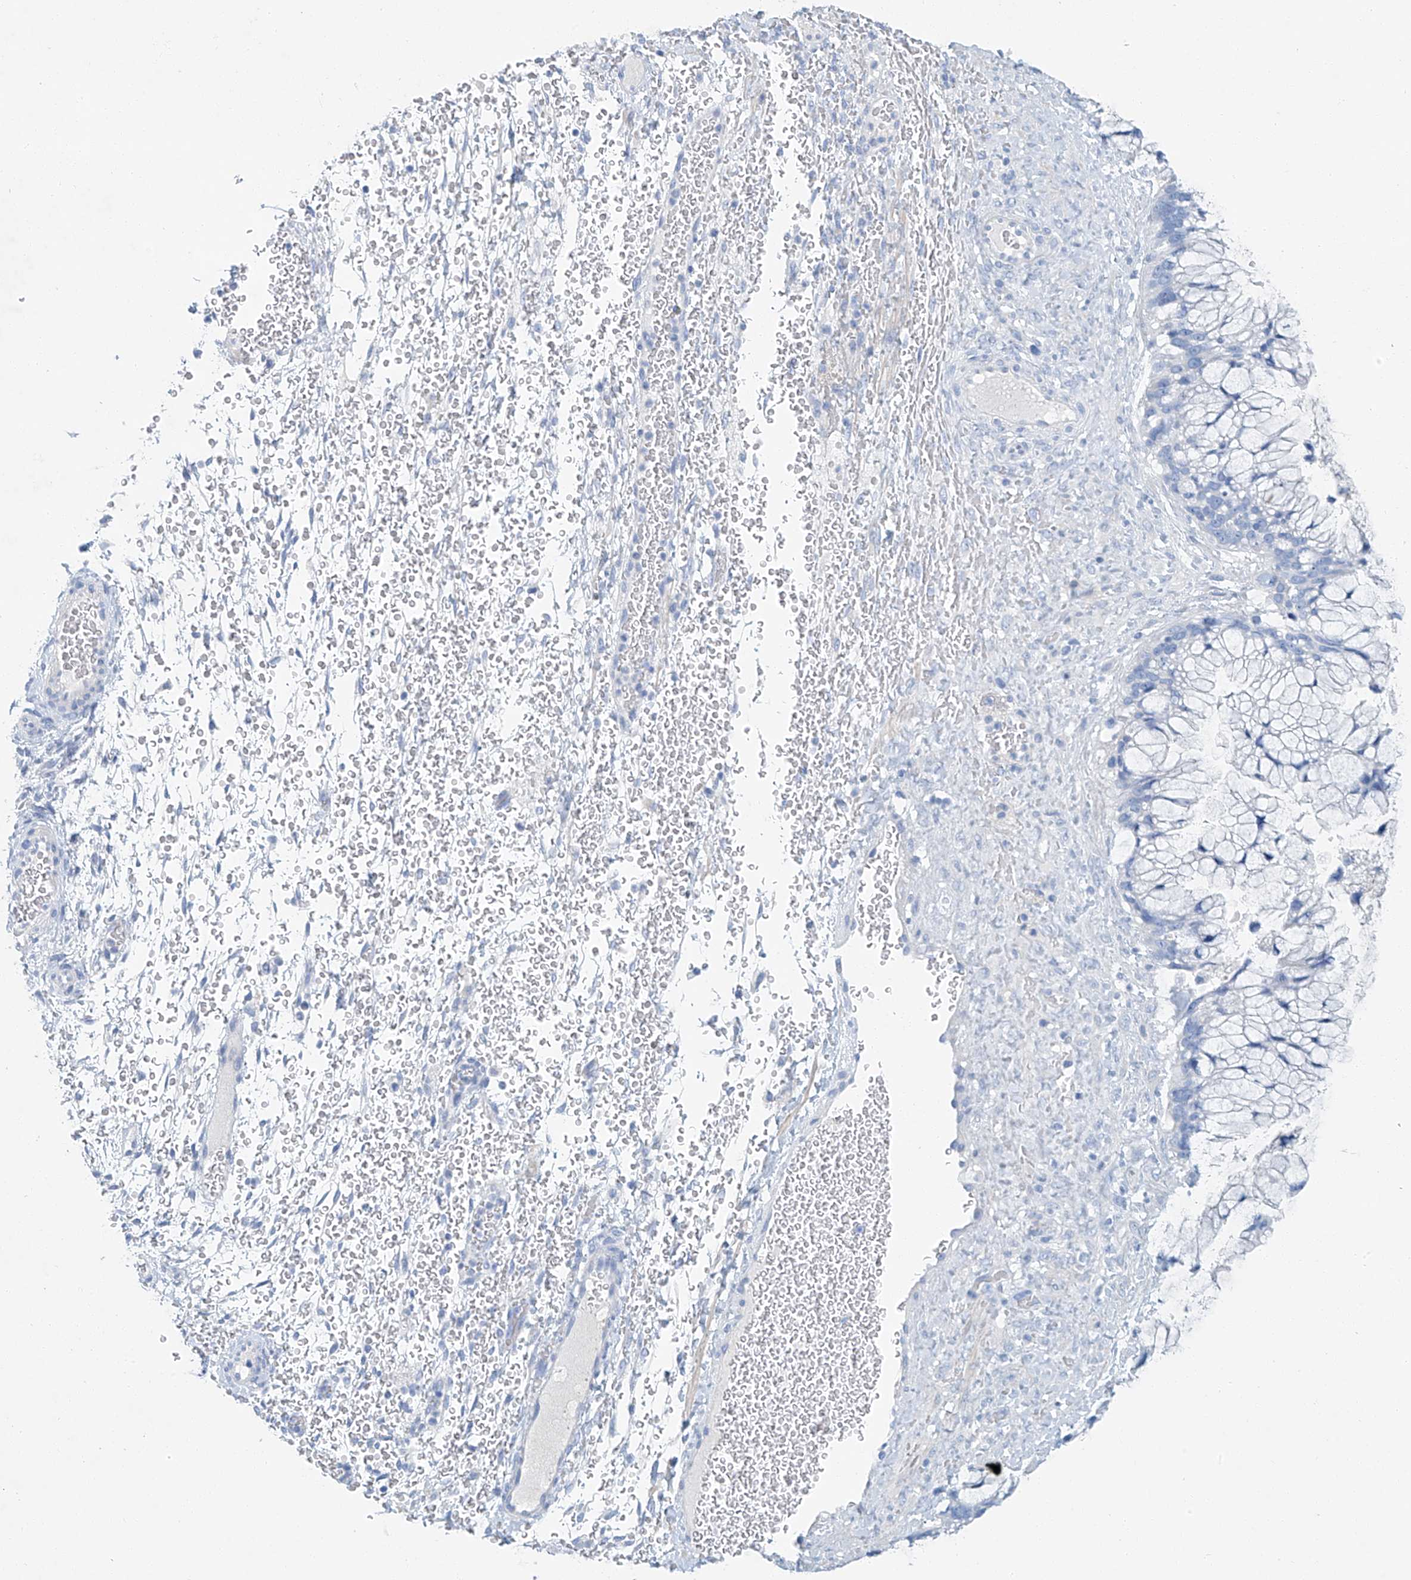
{"staining": {"intensity": "negative", "quantity": "none", "location": "none"}, "tissue": "ovarian cancer", "cell_type": "Tumor cells", "image_type": "cancer", "snomed": [{"axis": "morphology", "description": "Cystadenocarcinoma, mucinous, NOS"}, {"axis": "topography", "description": "Ovary"}], "caption": "An immunohistochemistry image of ovarian mucinous cystadenocarcinoma is shown. There is no staining in tumor cells of ovarian mucinous cystadenocarcinoma.", "gene": "C1orf87", "patient": {"sex": "female", "age": 37}}